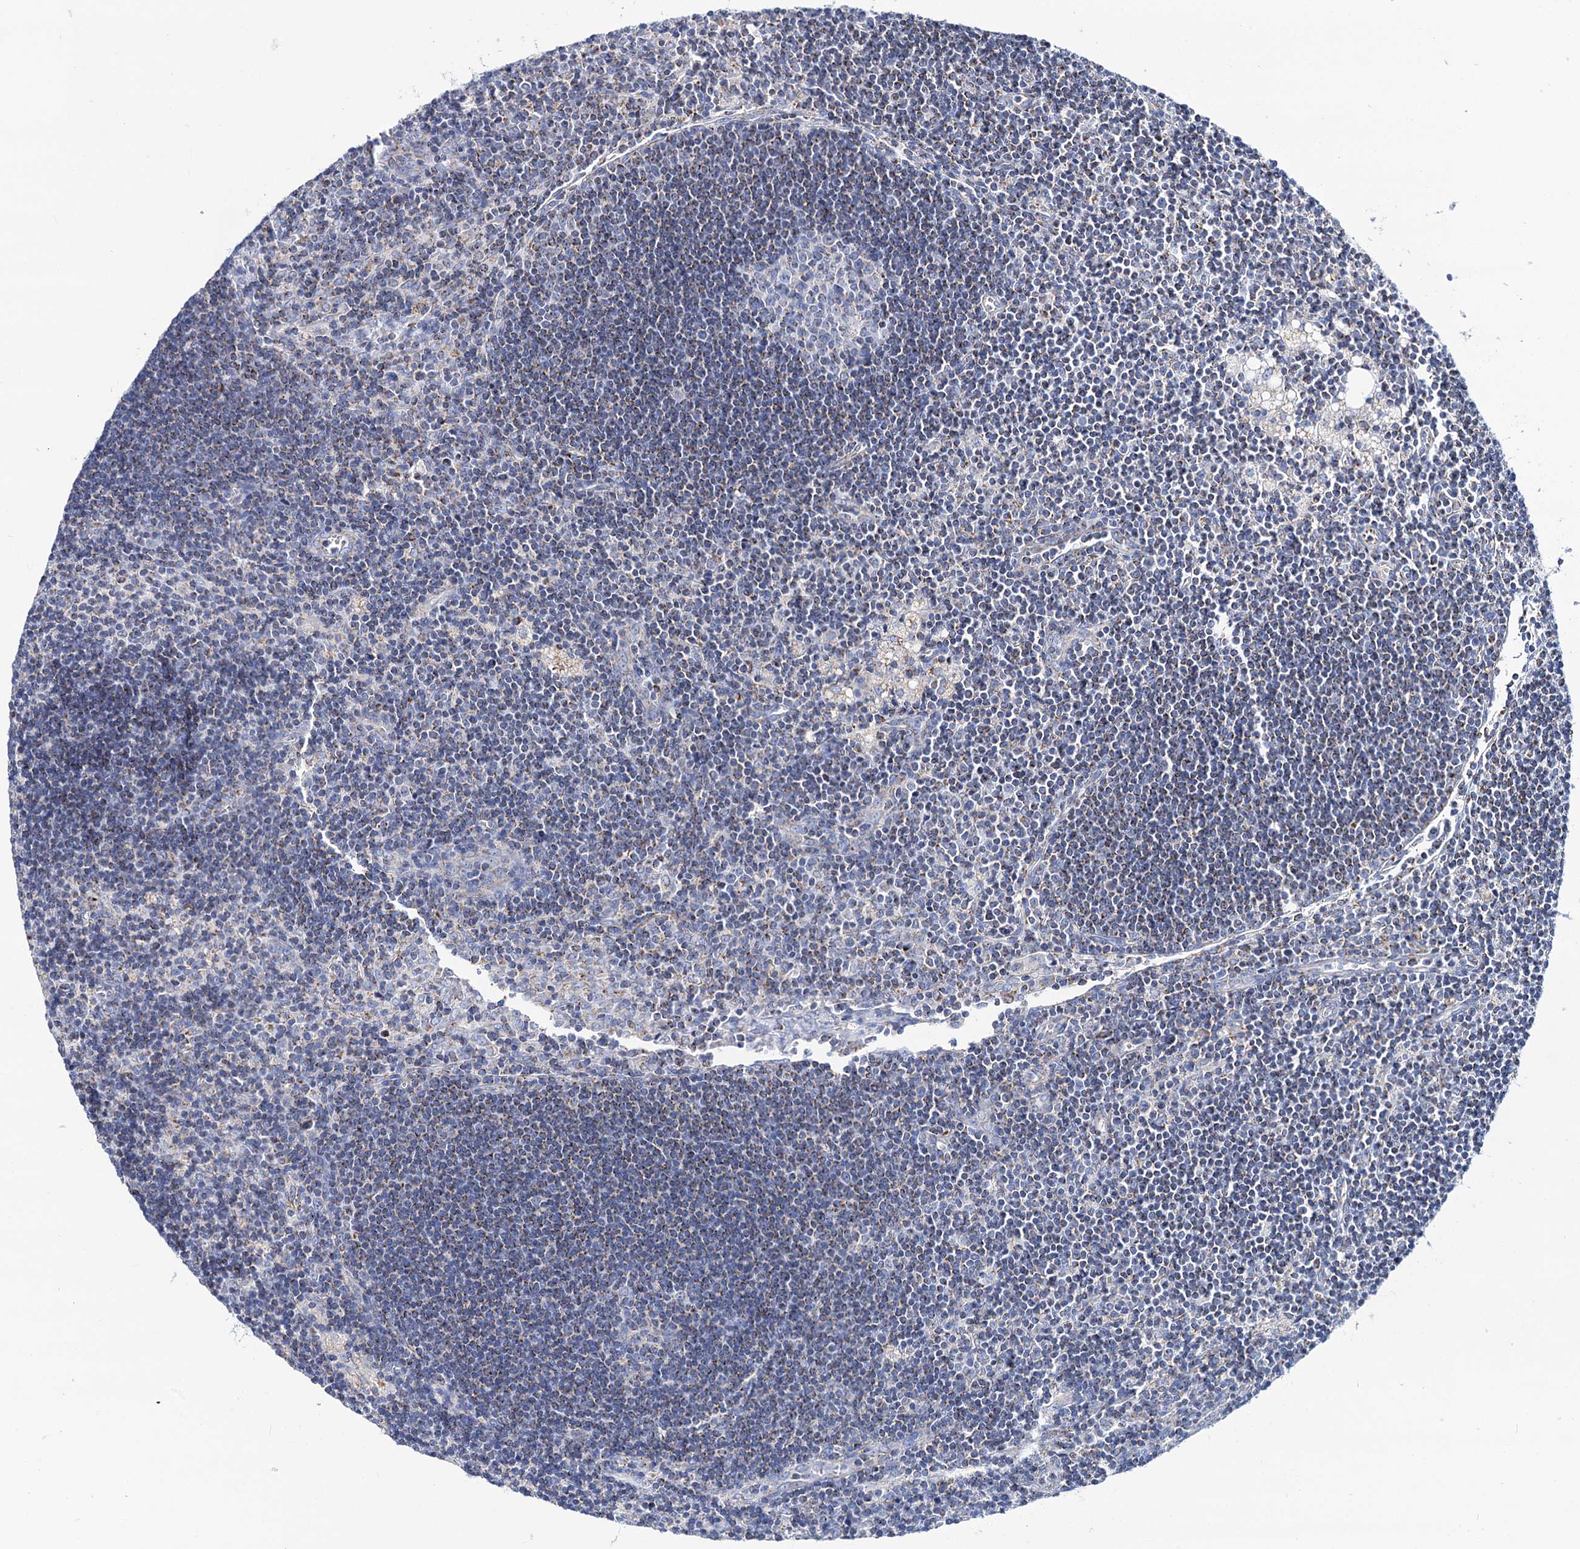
{"staining": {"intensity": "moderate", "quantity": "<25%", "location": "cytoplasmic/membranous"}, "tissue": "lymph node", "cell_type": "Germinal center cells", "image_type": "normal", "snomed": [{"axis": "morphology", "description": "Normal tissue, NOS"}, {"axis": "topography", "description": "Lymph node"}], "caption": "Immunohistochemistry (DAB (3,3'-diaminobenzidine)) staining of normal lymph node displays moderate cytoplasmic/membranous protein expression in about <25% of germinal center cells.", "gene": "UBASH3B", "patient": {"sex": "male", "age": 24}}